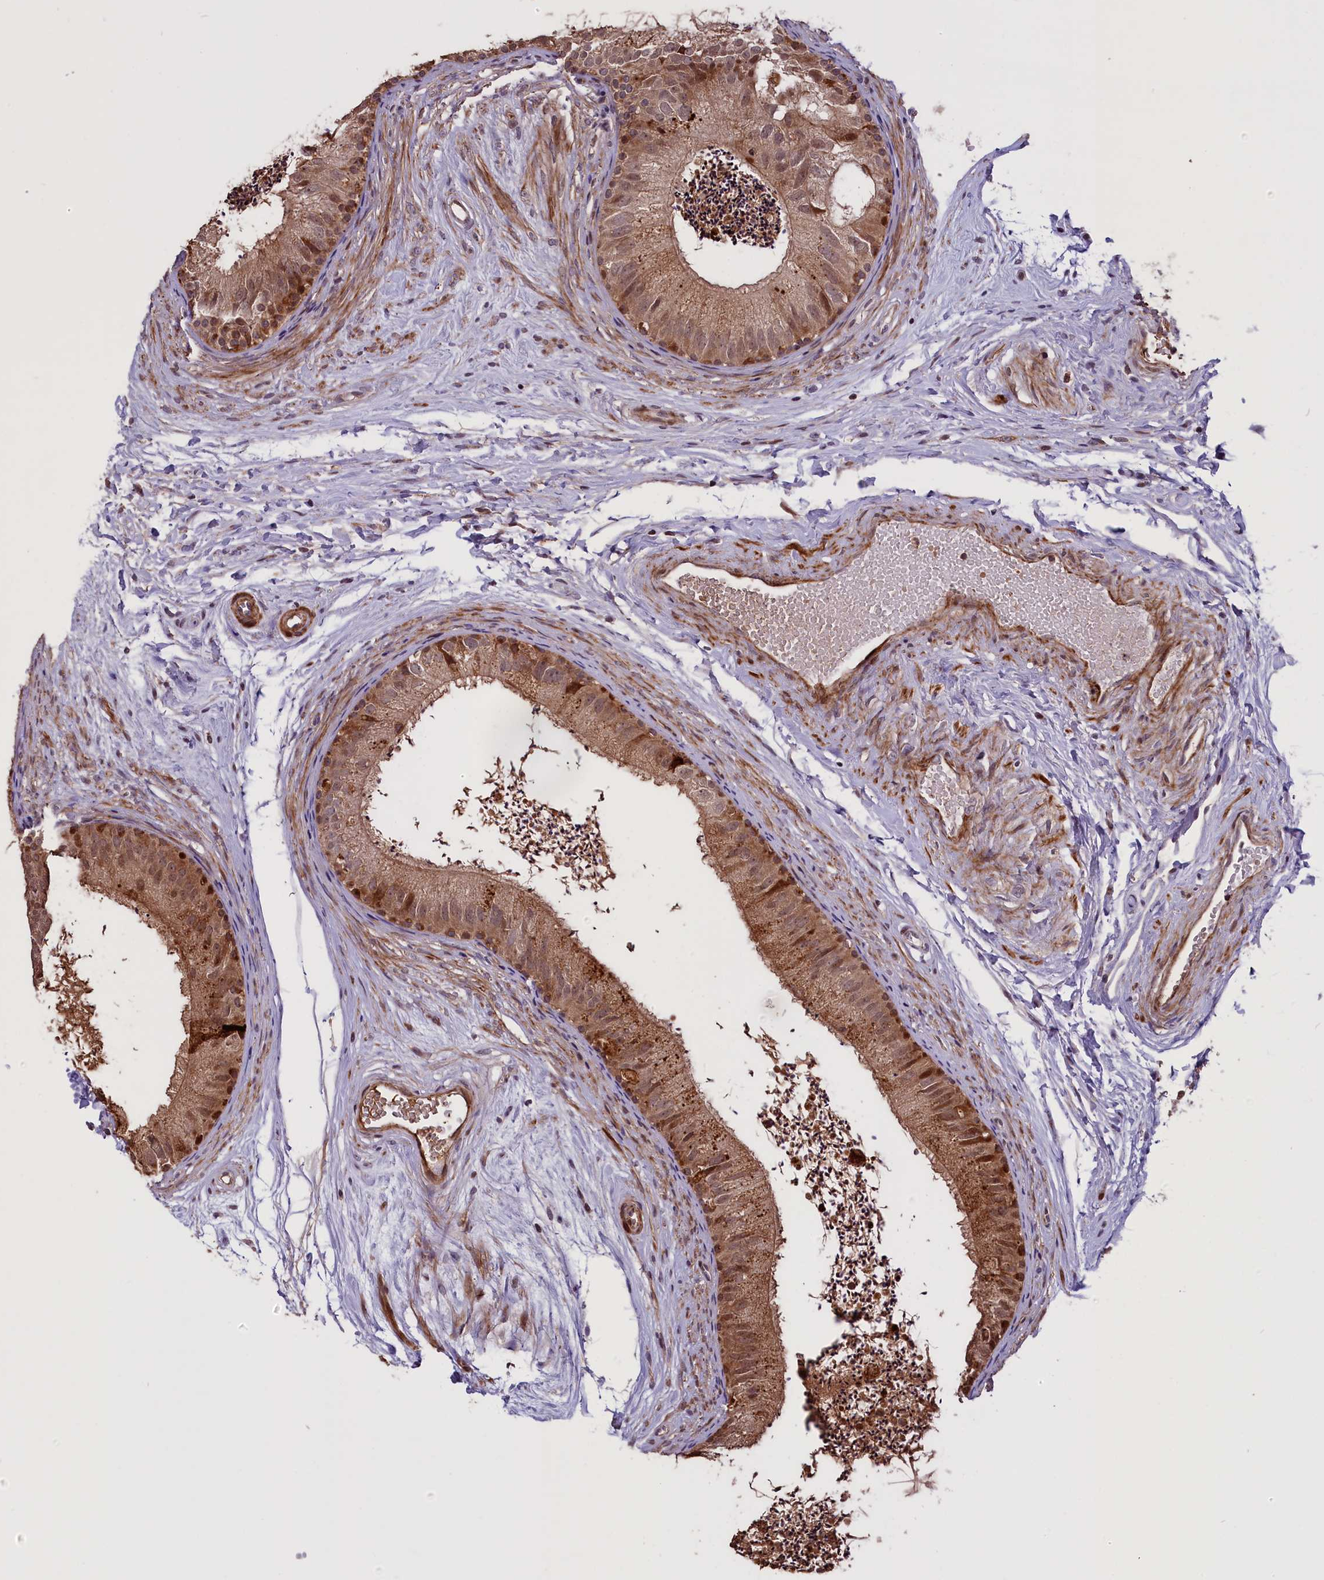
{"staining": {"intensity": "moderate", "quantity": ">75%", "location": "cytoplasmic/membranous,nuclear"}, "tissue": "epididymis", "cell_type": "Glandular cells", "image_type": "normal", "snomed": [{"axis": "morphology", "description": "Normal tissue, NOS"}, {"axis": "topography", "description": "Epididymis"}], "caption": "Glandular cells exhibit medium levels of moderate cytoplasmic/membranous,nuclear positivity in approximately >75% of cells in unremarkable epididymis. (Brightfield microscopy of DAB IHC at high magnification).", "gene": "ENHO", "patient": {"sex": "male", "age": 56}}